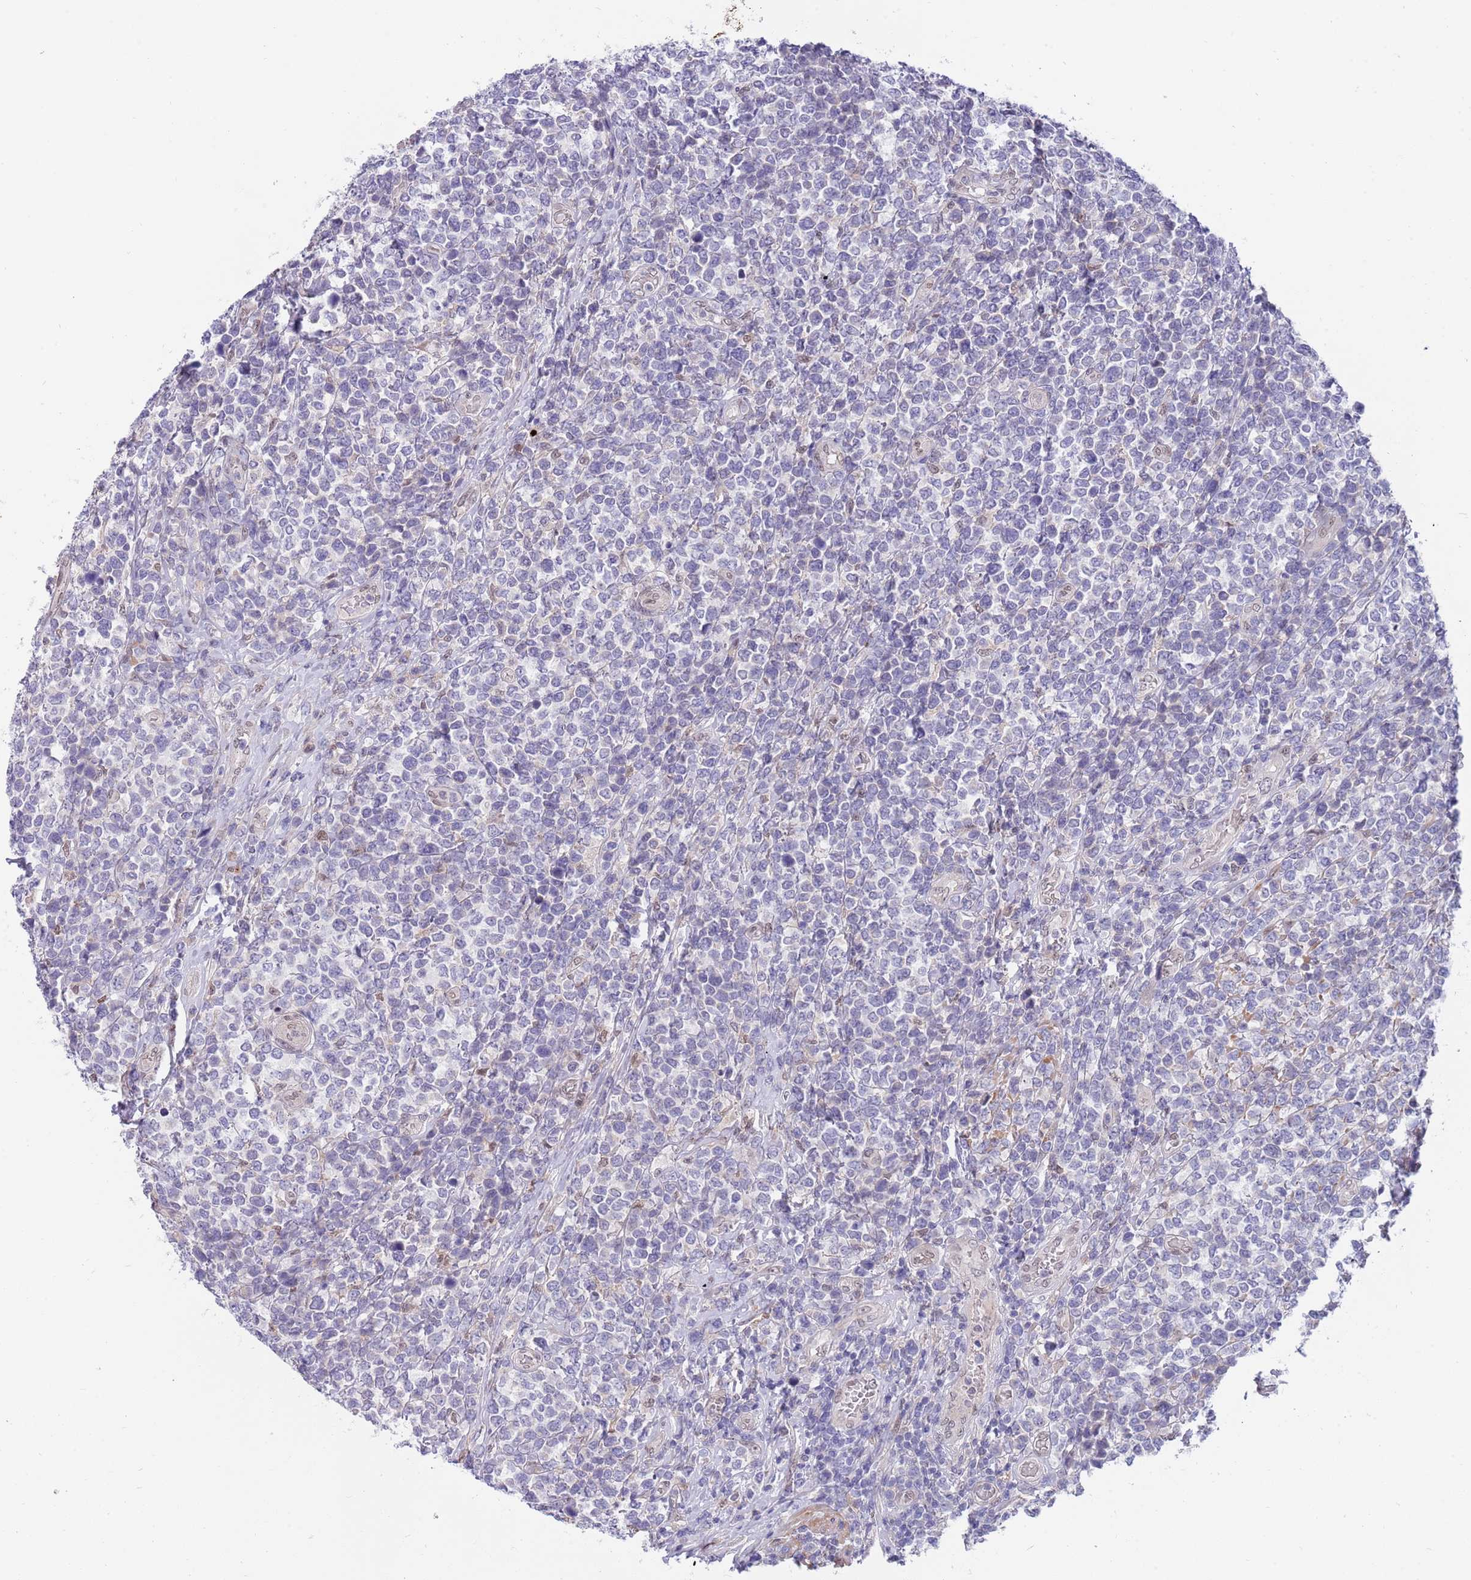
{"staining": {"intensity": "negative", "quantity": "none", "location": "none"}, "tissue": "lymphoma", "cell_type": "Tumor cells", "image_type": "cancer", "snomed": [{"axis": "morphology", "description": "Malignant lymphoma, non-Hodgkin's type, High grade"}, {"axis": "topography", "description": "Soft tissue"}], "caption": "This is an immunohistochemistry (IHC) image of lymphoma. There is no positivity in tumor cells.", "gene": "NLRP6", "patient": {"sex": "female", "age": 56}}